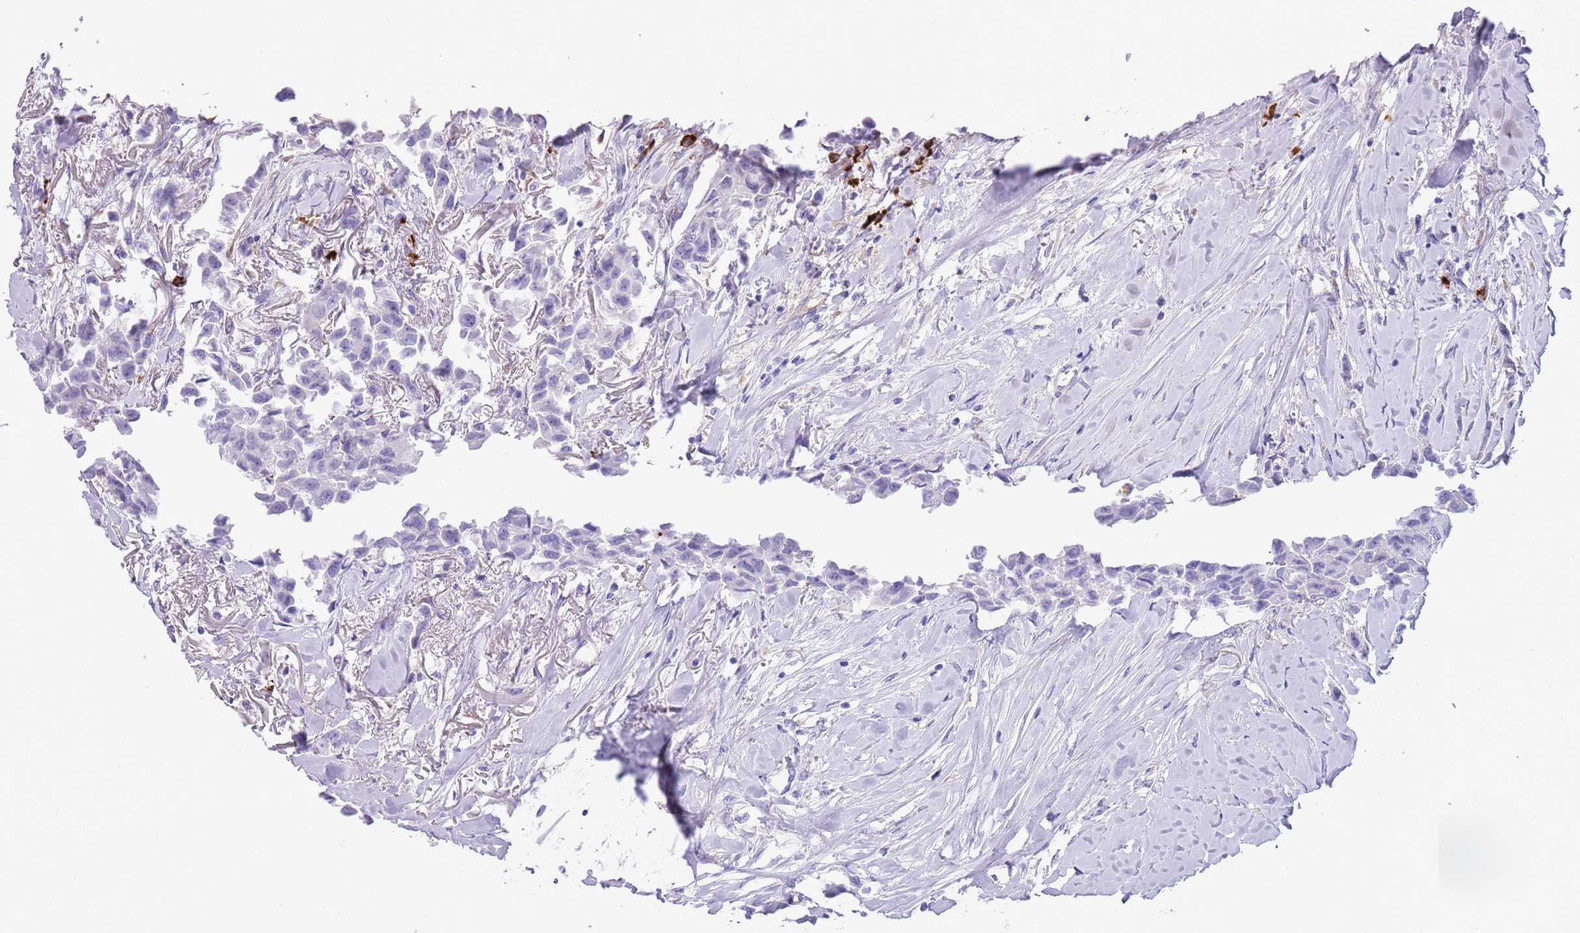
{"staining": {"intensity": "negative", "quantity": "none", "location": "none"}, "tissue": "breast cancer", "cell_type": "Tumor cells", "image_type": "cancer", "snomed": [{"axis": "morphology", "description": "Duct carcinoma"}, {"axis": "topography", "description": "Breast"}], "caption": "This histopathology image is of breast intraductal carcinoma stained with IHC to label a protein in brown with the nuclei are counter-stained blue. There is no positivity in tumor cells.", "gene": "LY6G5B", "patient": {"sex": "female", "age": 80}}